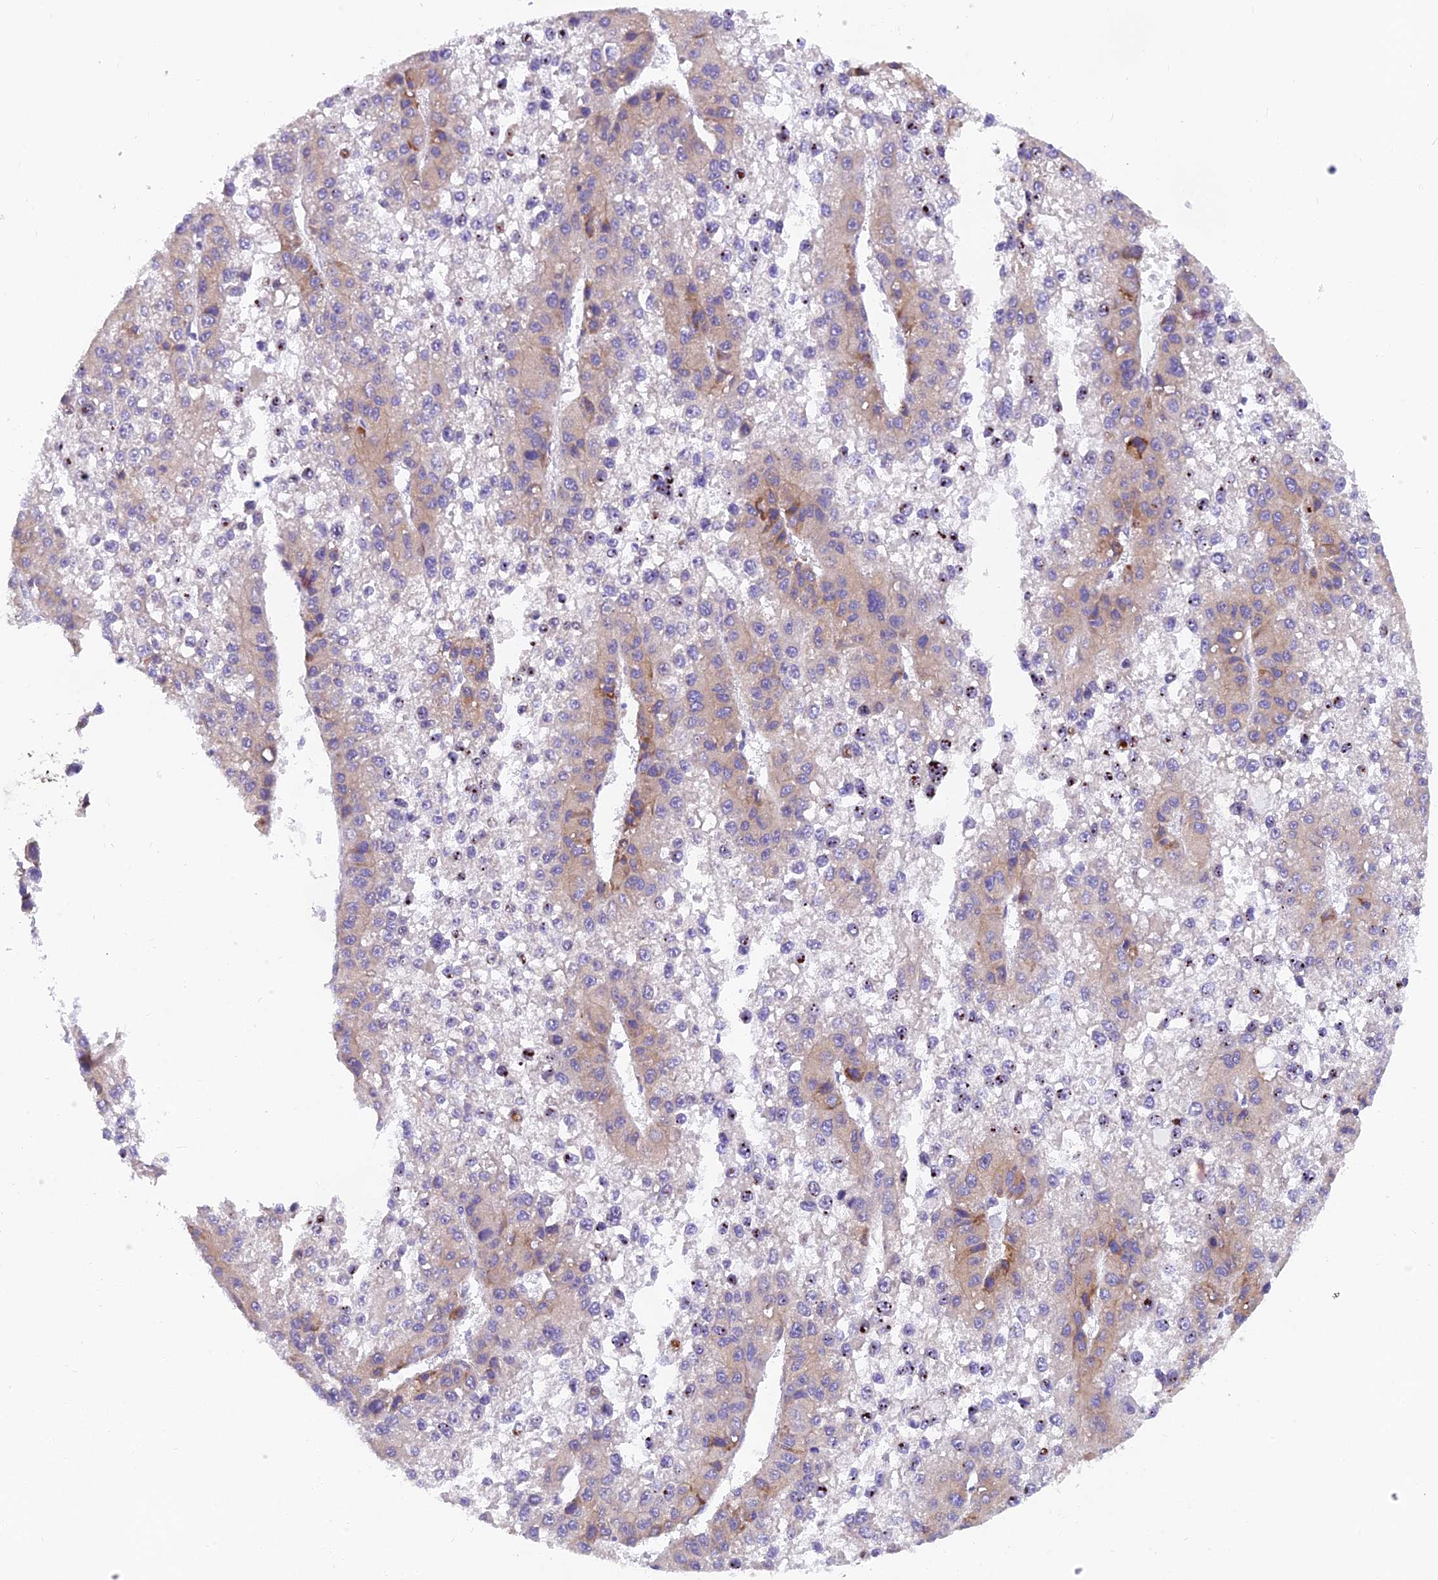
{"staining": {"intensity": "moderate", "quantity": "<25%", "location": "cytoplasmic/membranous"}, "tissue": "liver cancer", "cell_type": "Tumor cells", "image_type": "cancer", "snomed": [{"axis": "morphology", "description": "Carcinoma, Hepatocellular, NOS"}, {"axis": "topography", "description": "Liver"}], "caption": "Immunohistochemistry (IHC) staining of liver hepatocellular carcinoma, which shows low levels of moderate cytoplasmic/membranous staining in about <25% of tumor cells indicating moderate cytoplasmic/membranous protein expression. The staining was performed using DAB (brown) for protein detection and nuclei were counterstained in hematoxylin (blue).", "gene": "MVB12A", "patient": {"sex": "female", "age": 73}}